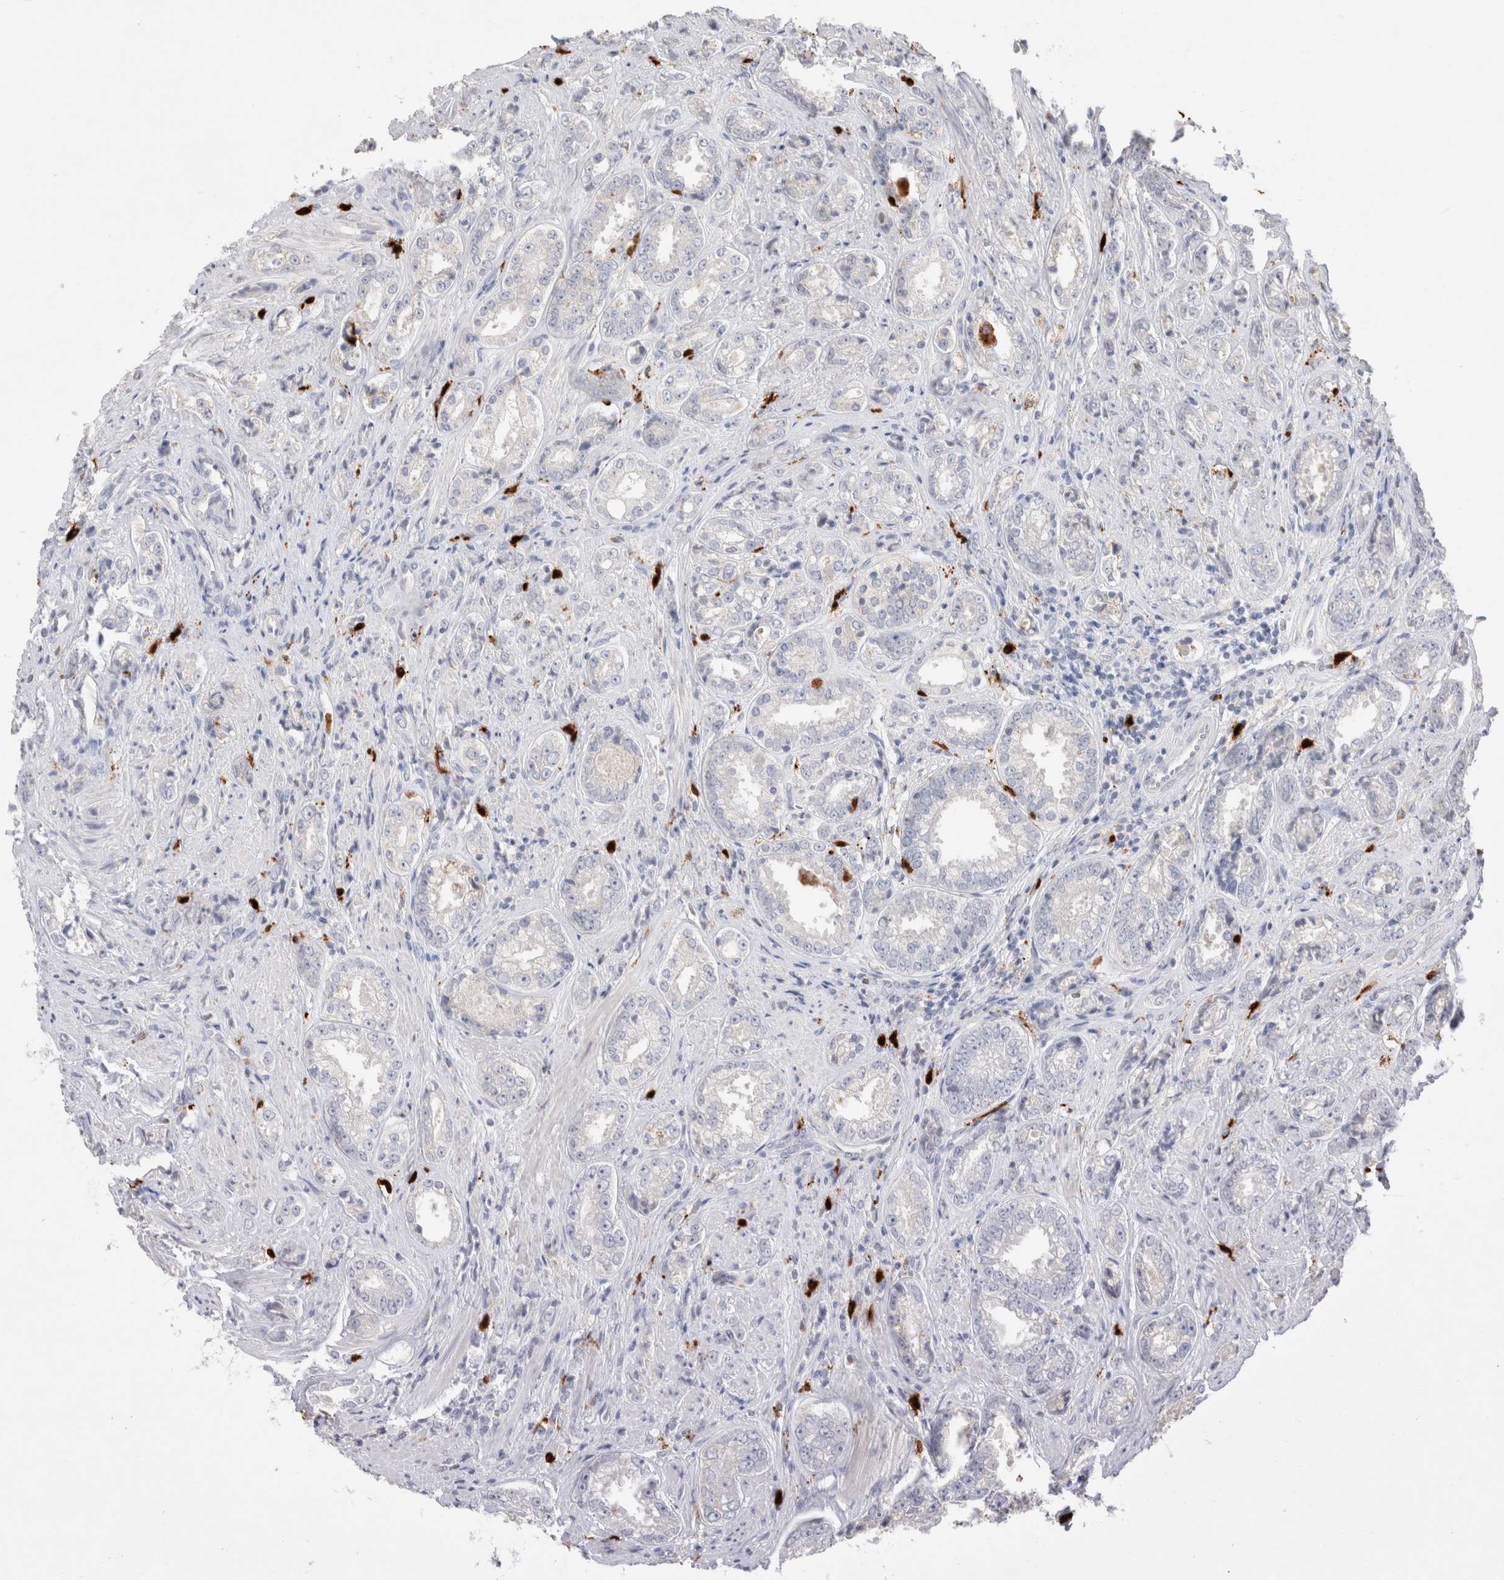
{"staining": {"intensity": "negative", "quantity": "none", "location": "none"}, "tissue": "prostate cancer", "cell_type": "Tumor cells", "image_type": "cancer", "snomed": [{"axis": "morphology", "description": "Adenocarcinoma, High grade"}, {"axis": "topography", "description": "Prostate"}], "caption": "Immunohistochemical staining of human adenocarcinoma (high-grade) (prostate) reveals no significant positivity in tumor cells.", "gene": "HPGDS", "patient": {"sex": "male", "age": 61}}